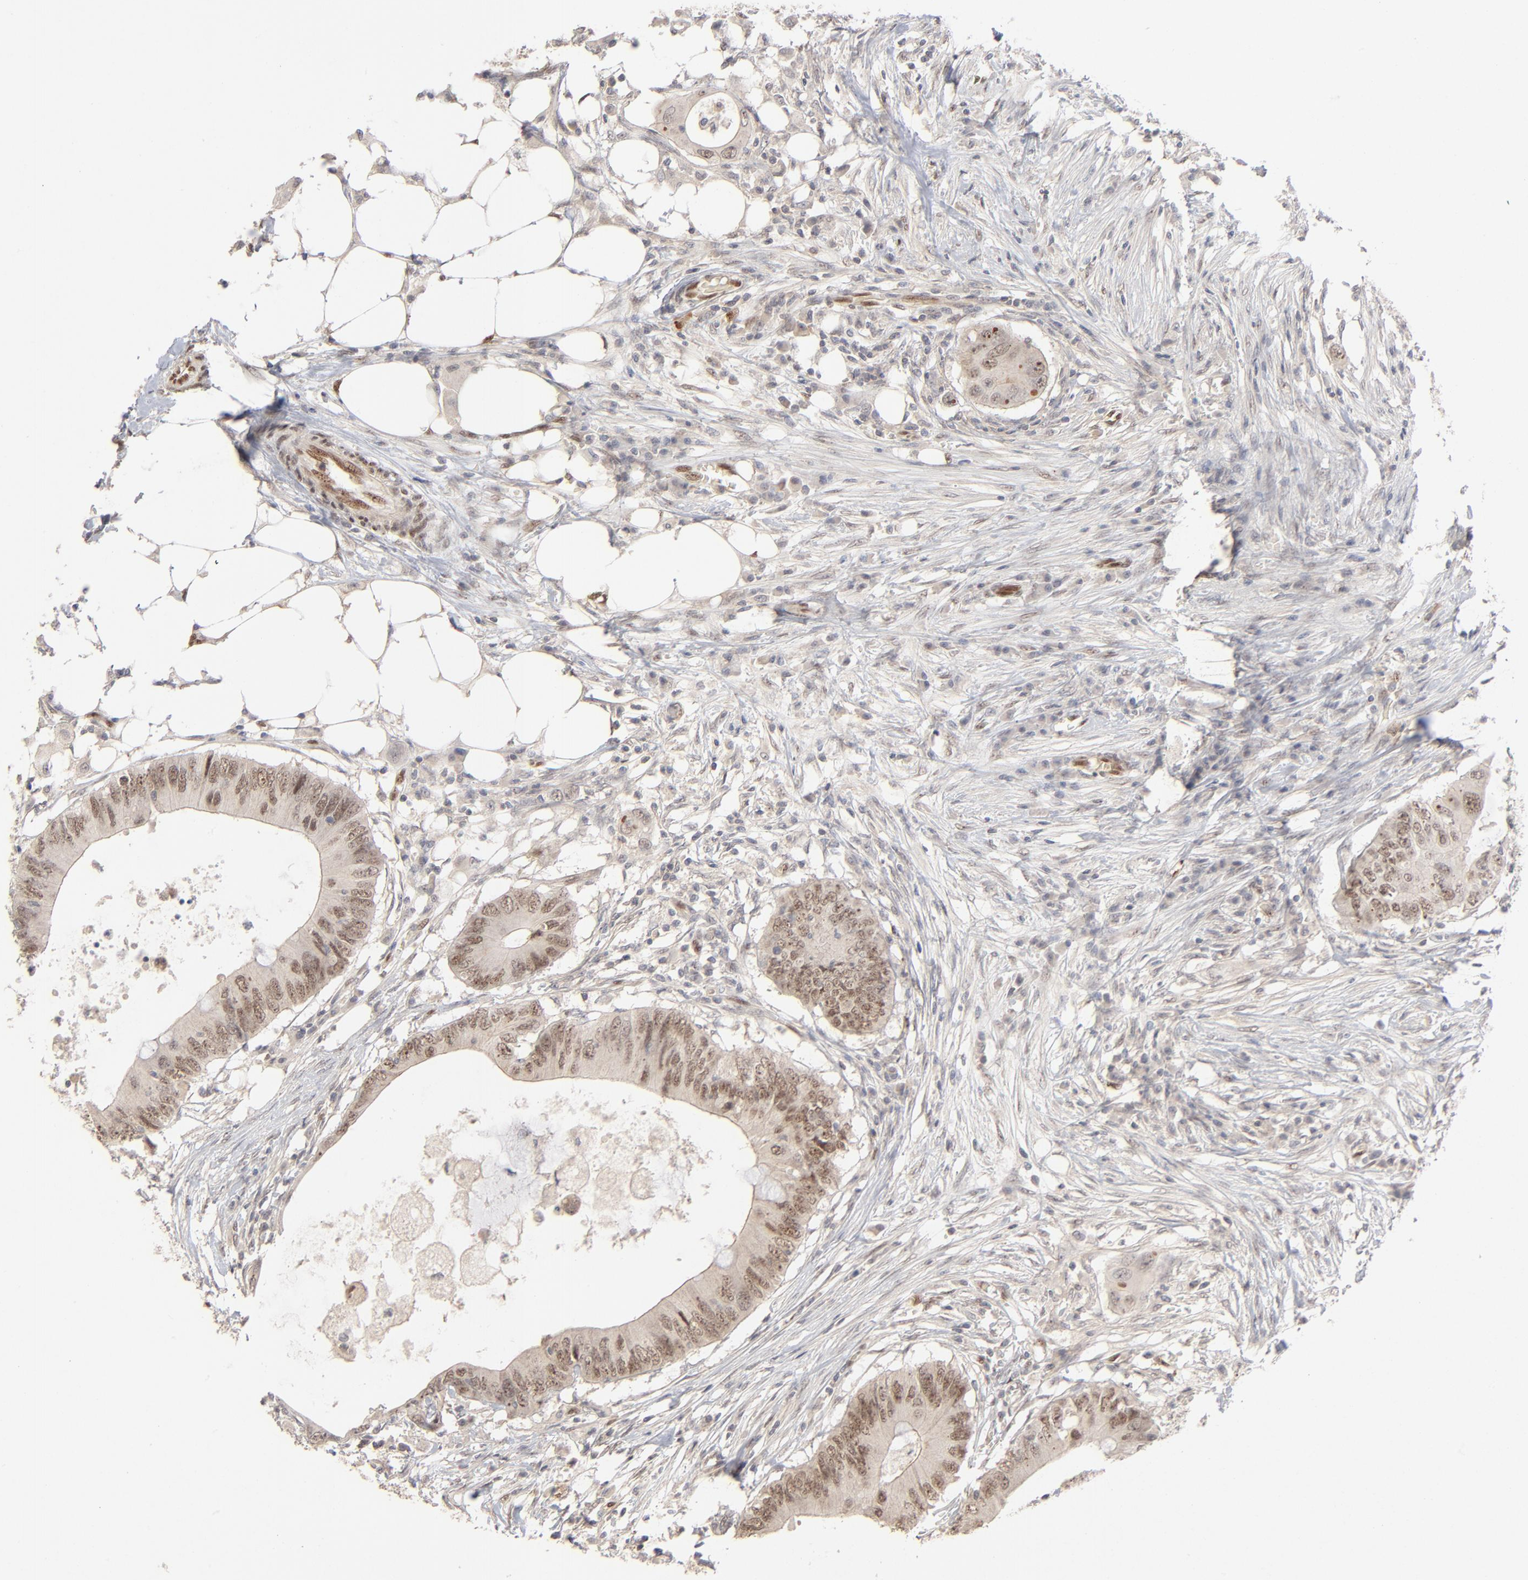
{"staining": {"intensity": "moderate", "quantity": ">75%", "location": "nuclear"}, "tissue": "colorectal cancer", "cell_type": "Tumor cells", "image_type": "cancer", "snomed": [{"axis": "morphology", "description": "Adenocarcinoma, NOS"}, {"axis": "topography", "description": "Colon"}], "caption": "An immunohistochemistry micrograph of tumor tissue is shown. Protein staining in brown shows moderate nuclear positivity in colorectal cancer within tumor cells. The staining was performed using DAB (3,3'-diaminobenzidine) to visualize the protein expression in brown, while the nuclei were stained in blue with hematoxylin (Magnification: 20x).", "gene": "NFIB", "patient": {"sex": "male", "age": 71}}